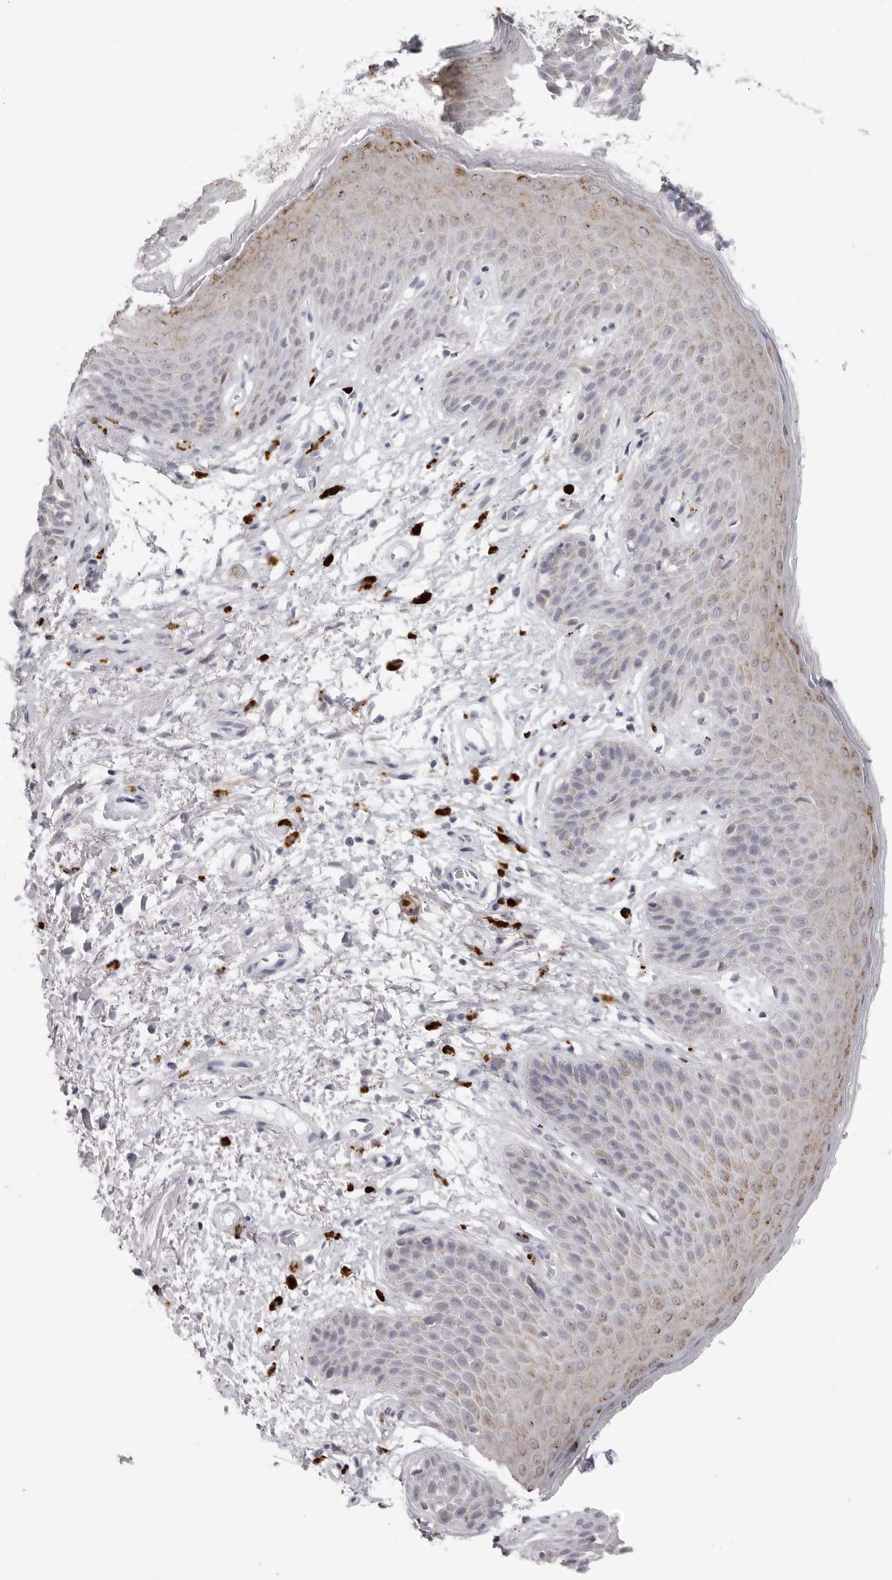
{"staining": {"intensity": "weak", "quantity": "25%-75%", "location": "cytoplasmic/membranous"}, "tissue": "skin", "cell_type": "Epidermal cells", "image_type": "normal", "snomed": [{"axis": "morphology", "description": "Normal tissue, NOS"}, {"axis": "topography", "description": "Anal"}], "caption": "Immunohistochemical staining of unremarkable human skin displays 25%-75% levels of weak cytoplasmic/membranous protein positivity in about 25%-75% of epidermal cells. The protein is stained brown, and the nuclei are stained in blue (DAB IHC with brightfield microscopy, high magnification).", "gene": "IL25", "patient": {"sex": "male", "age": 74}}